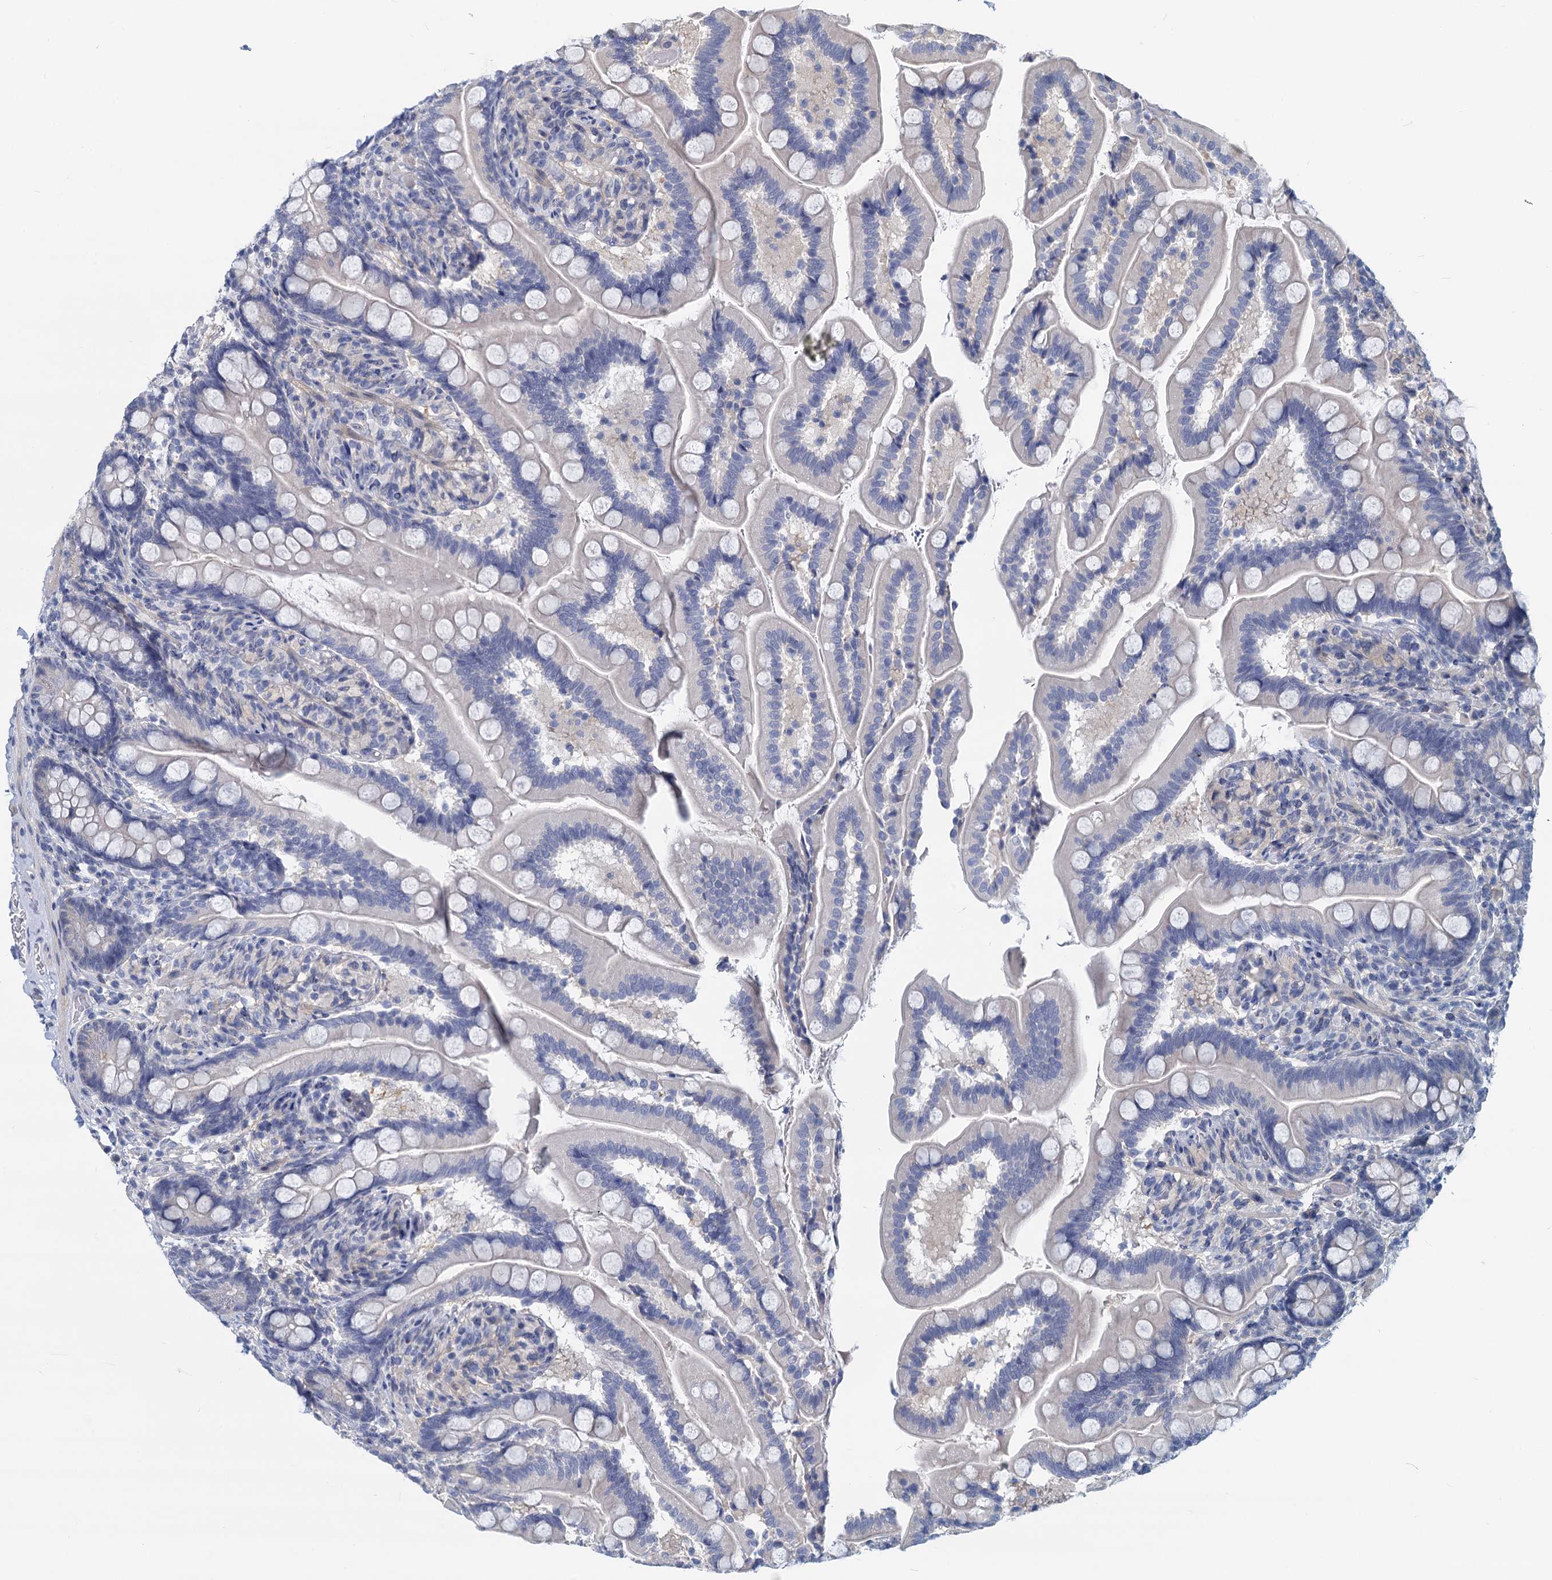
{"staining": {"intensity": "negative", "quantity": "none", "location": "none"}, "tissue": "small intestine", "cell_type": "Glandular cells", "image_type": "normal", "snomed": [{"axis": "morphology", "description": "Normal tissue, NOS"}, {"axis": "topography", "description": "Small intestine"}], "caption": "This is an IHC photomicrograph of benign human small intestine. There is no positivity in glandular cells.", "gene": "GSTM3", "patient": {"sex": "female", "age": 64}}